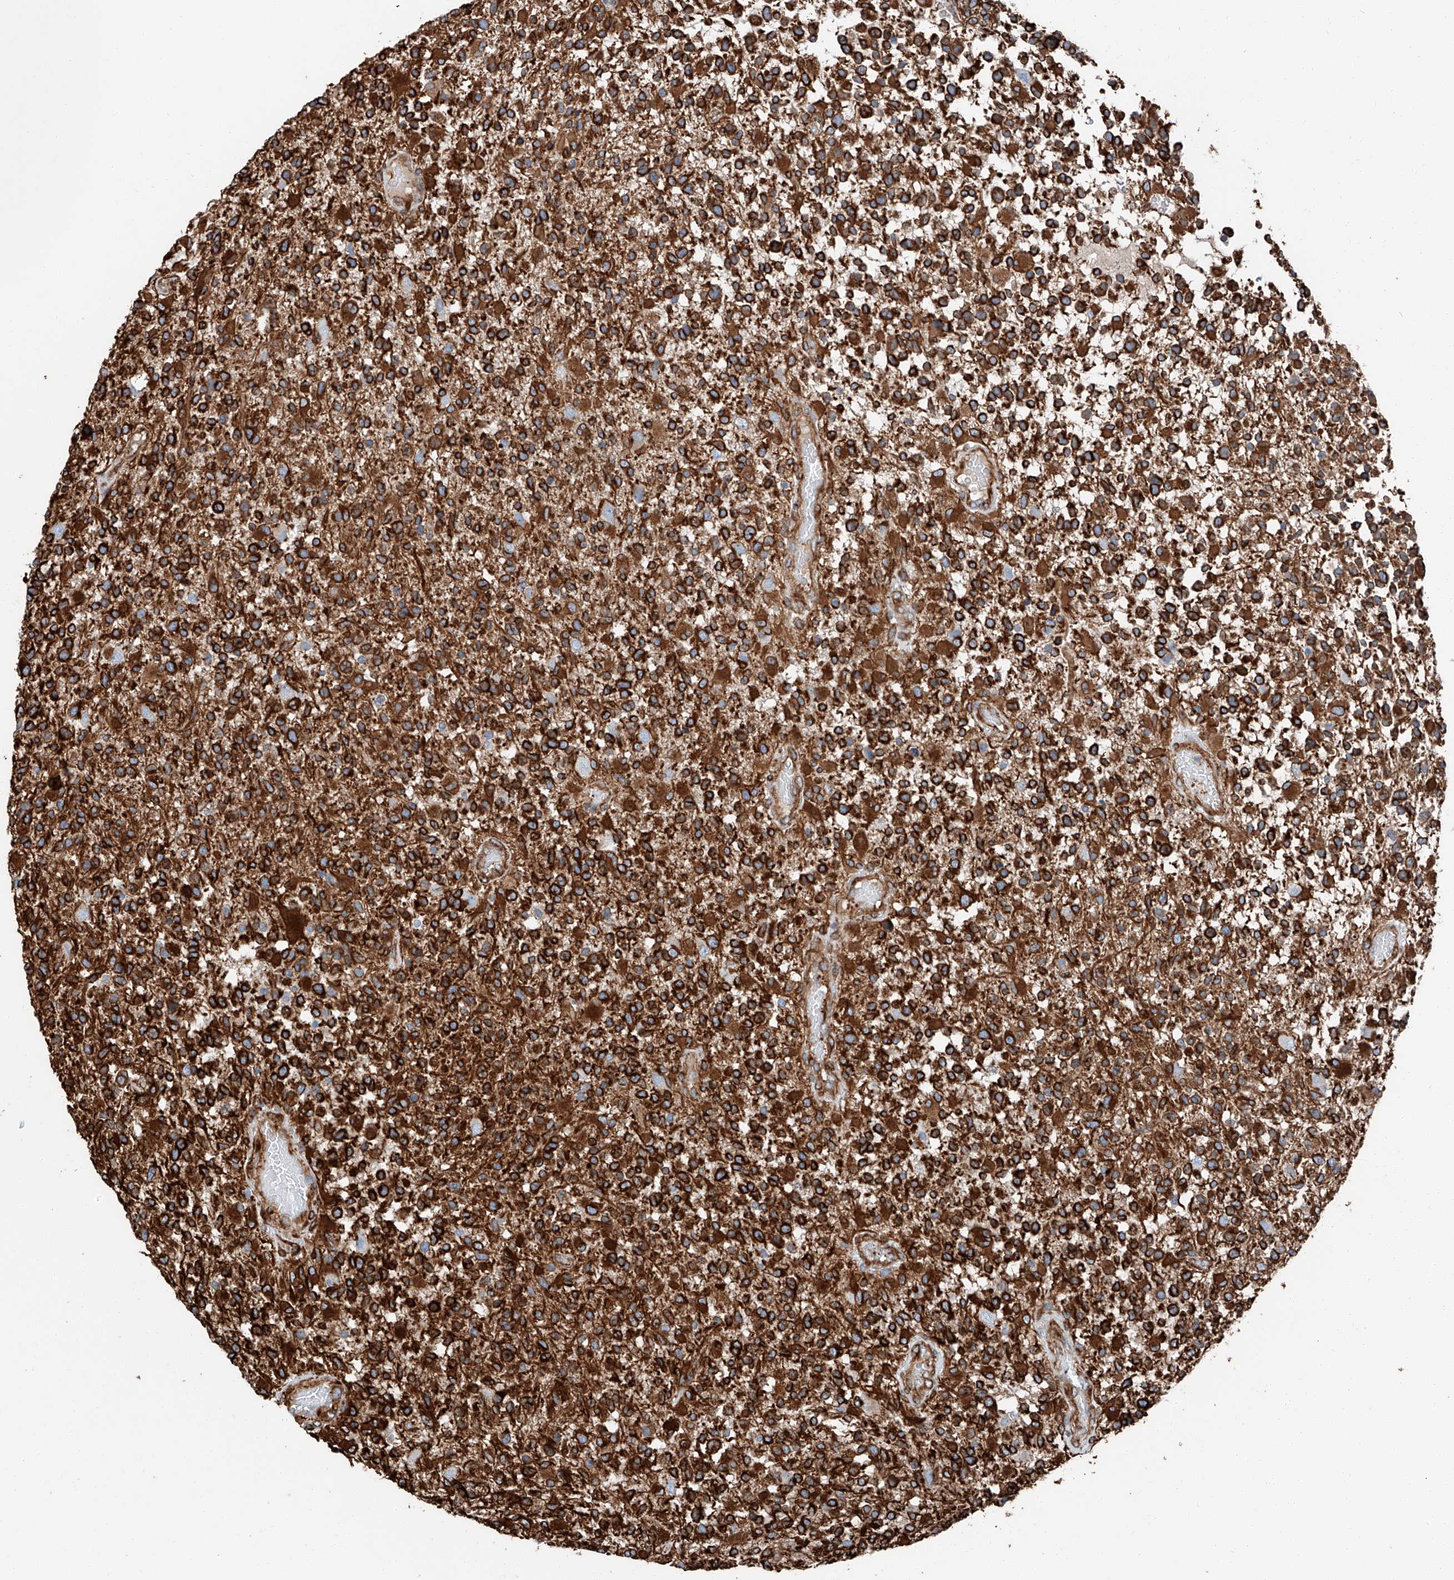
{"staining": {"intensity": "strong", "quantity": ">75%", "location": "cytoplasmic/membranous"}, "tissue": "glioma", "cell_type": "Tumor cells", "image_type": "cancer", "snomed": [{"axis": "morphology", "description": "Glioma, malignant, High grade"}, {"axis": "morphology", "description": "Glioblastoma, NOS"}, {"axis": "topography", "description": "Brain"}], "caption": "This is an image of immunohistochemistry staining of glioma, which shows strong expression in the cytoplasmic/membranous of tumor cells.", "gene": "ZNF804A", "patient": {"sex": "male", "age": 60}}